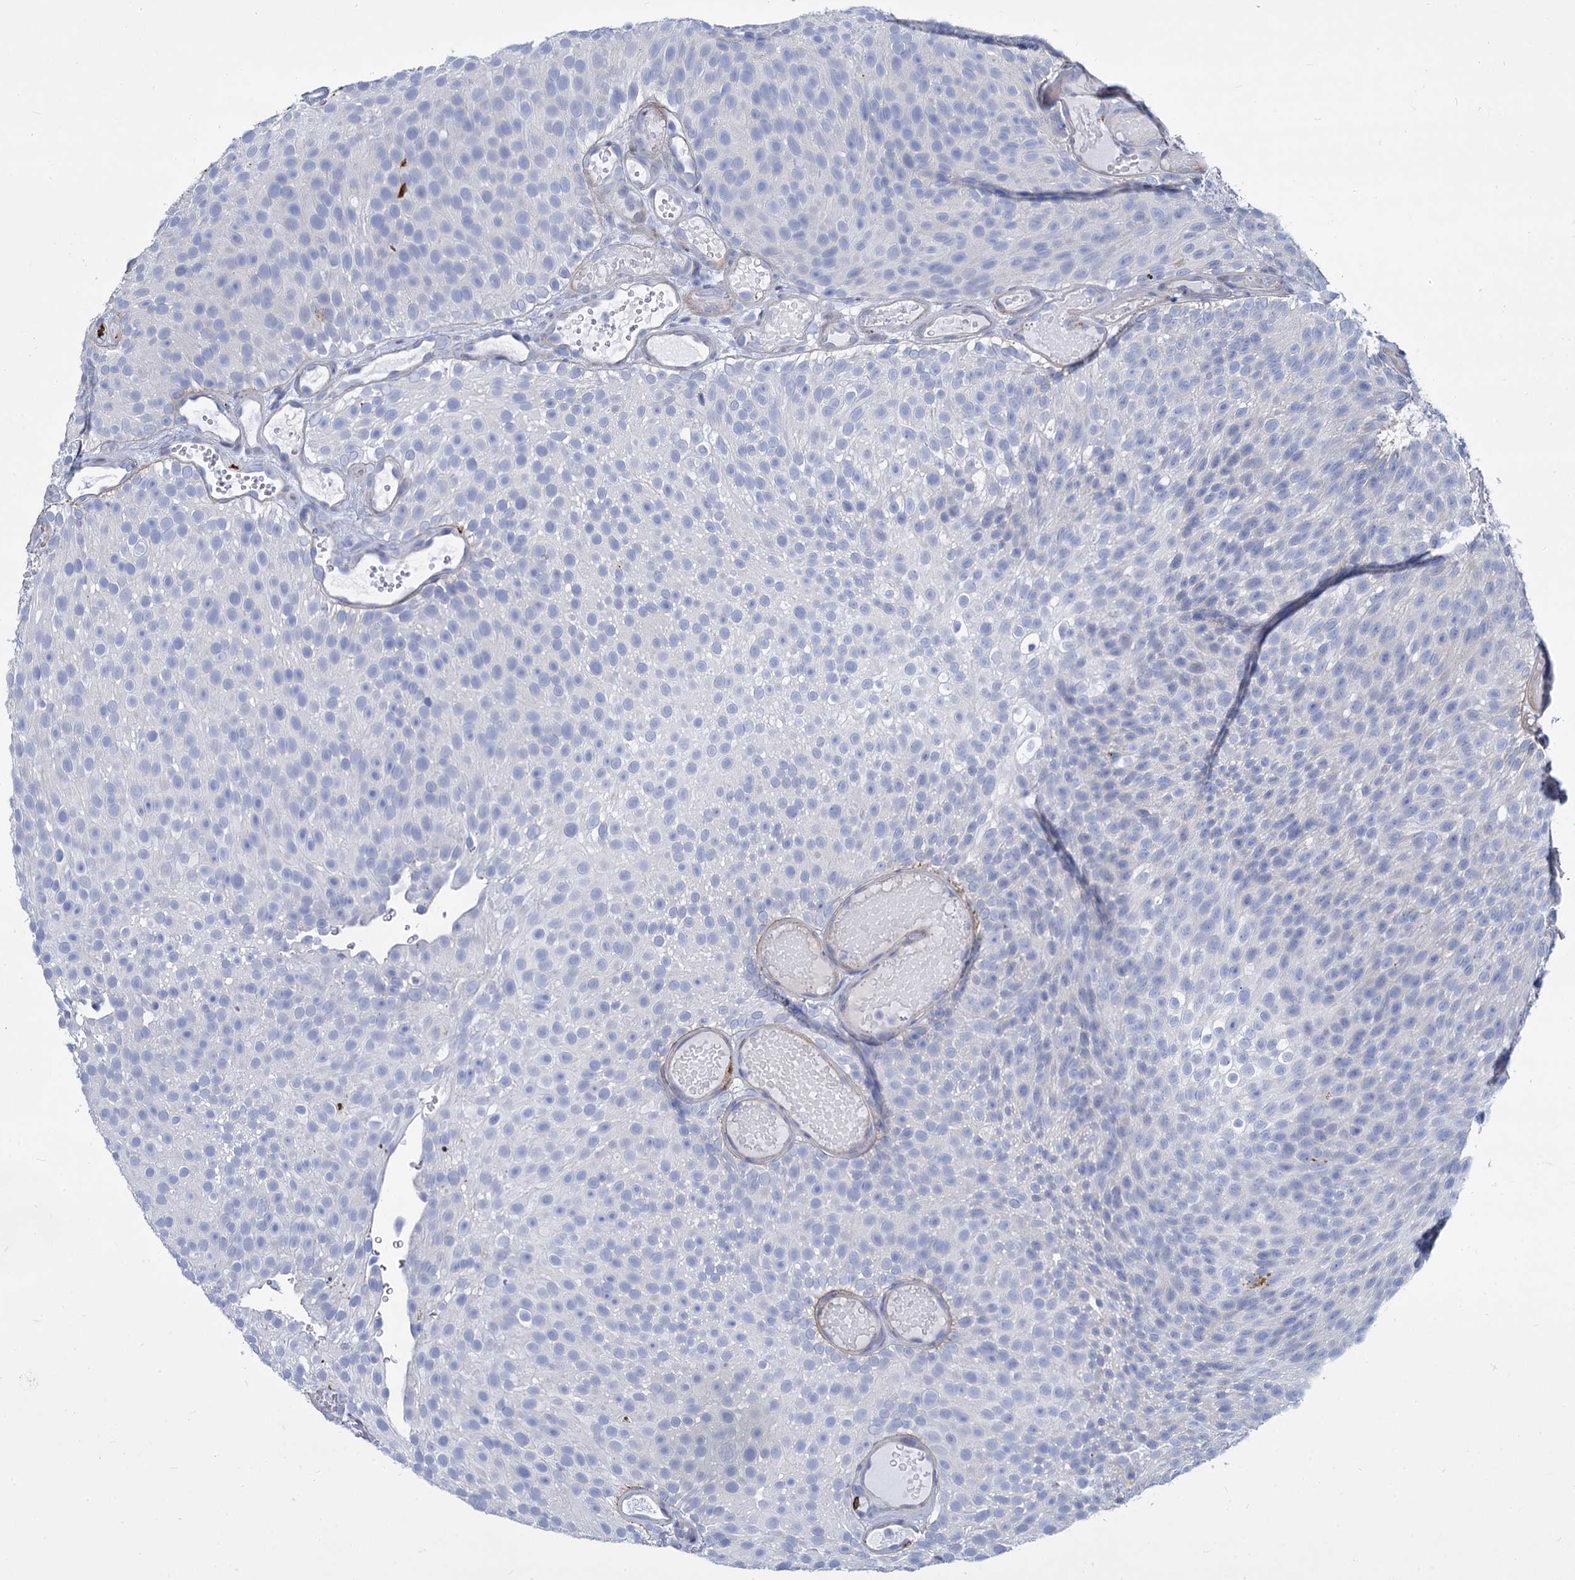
{"staining": {"intensity": "negative", "quantity": "none", "location": "none"}, "tissue": "urothelial cancer", "cell_type": "Tumor cells", "image_type": "cancer", "snomed": [{"axis": "morphology", "description": "Urothelial carcinoma, Low grade"}, {"axis": "topography", "description": "Urinary bladder"}], "caption": "Human urothelial cancer stained for a protein using IHC shows no staining in tumor cells.", "gene": "TRIM77", "patient": {"sex": "male", "age": 78}}